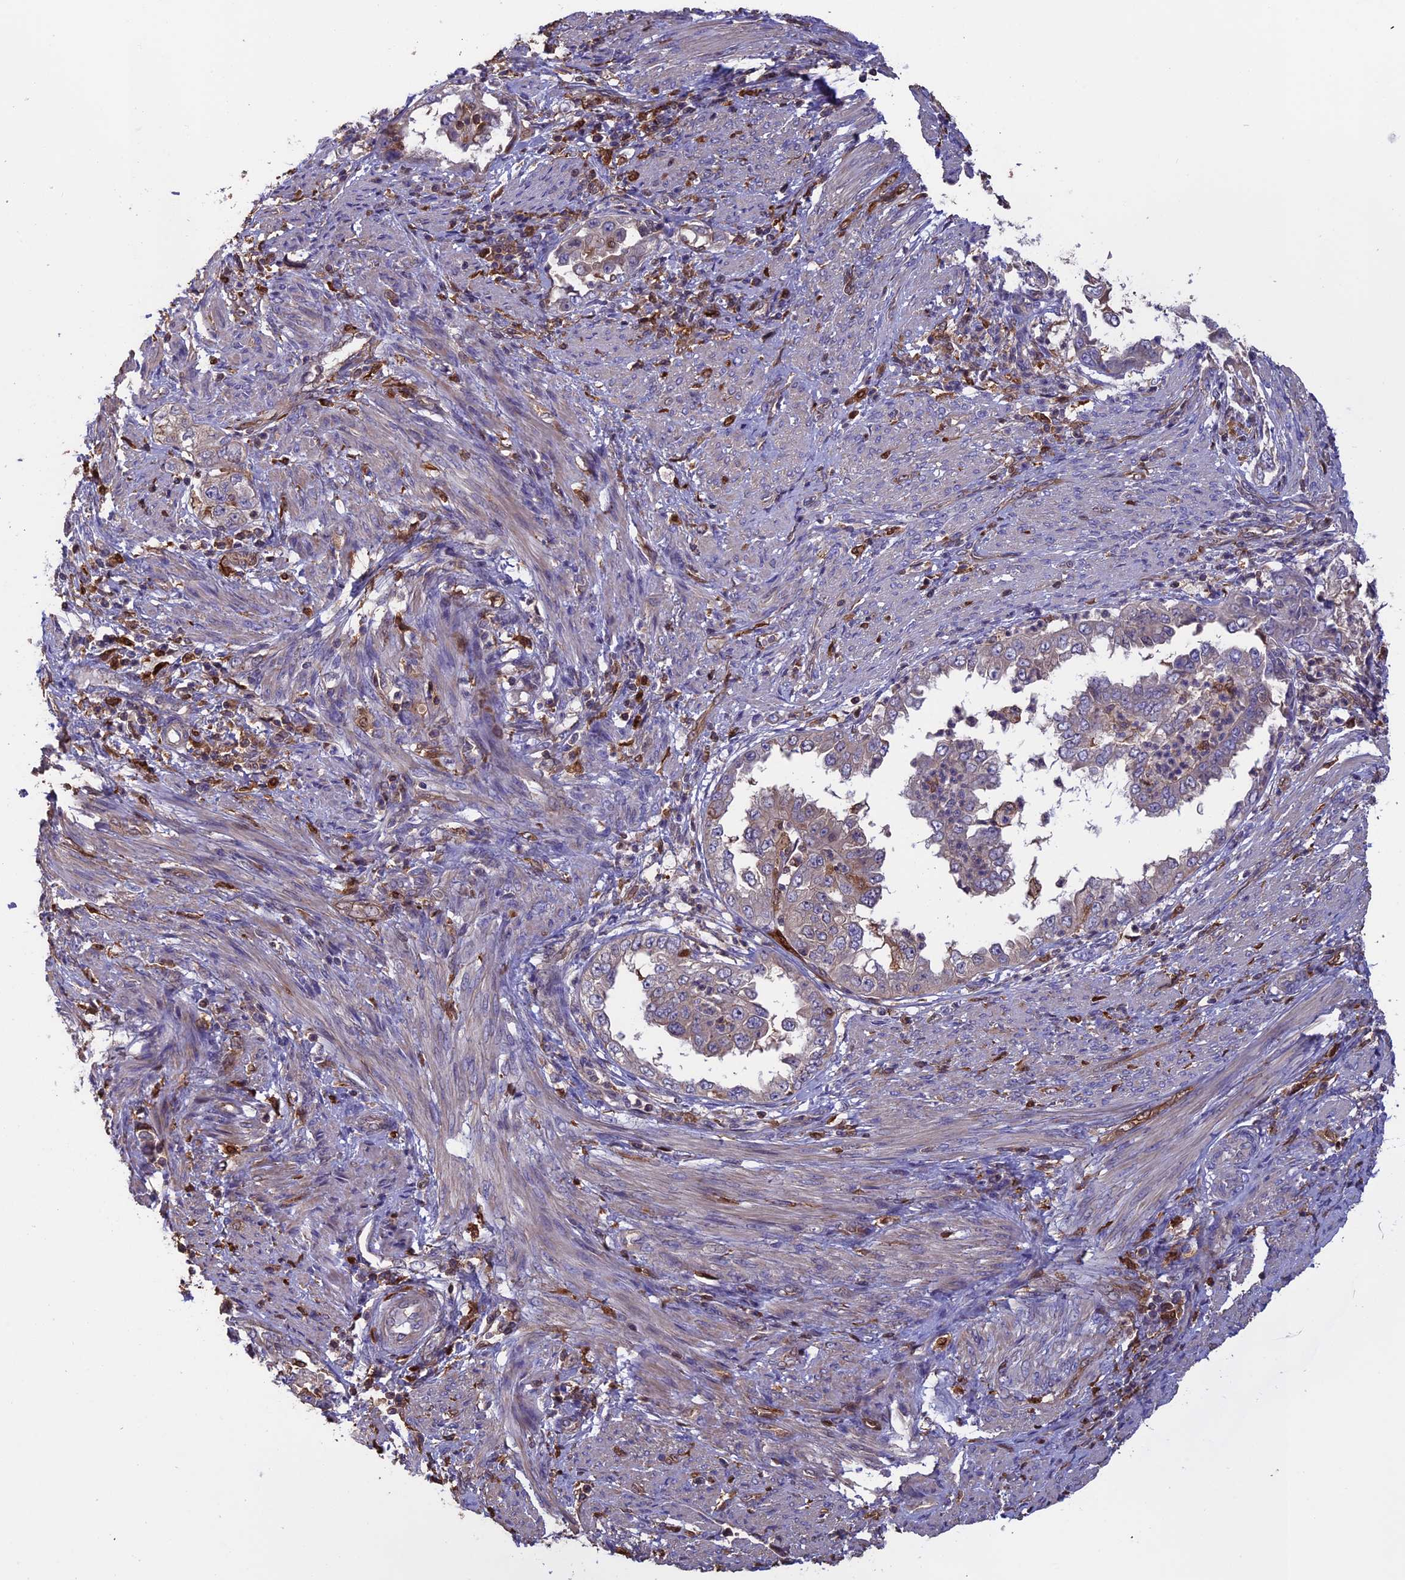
{"staining": {"intensity": "weak", "quantity": "<25%", "location": "cytoplasmic/membranous"}, "tissue": "endometrial cancer", "cell_type": "Tumor cells", "image_type": "cancer", "snomed": [{"axis": "morphology", "description": "Adenocarcinoma, NOS"}, {"axis": "topography", "description": "Endometrium"}], "caption": "Immunohistochemistry (IHC) of endometrial cancer shows no expression in tumor cells.", "gene": "ARHGAP18", "patient": {"sex": "female", "age": 85}}